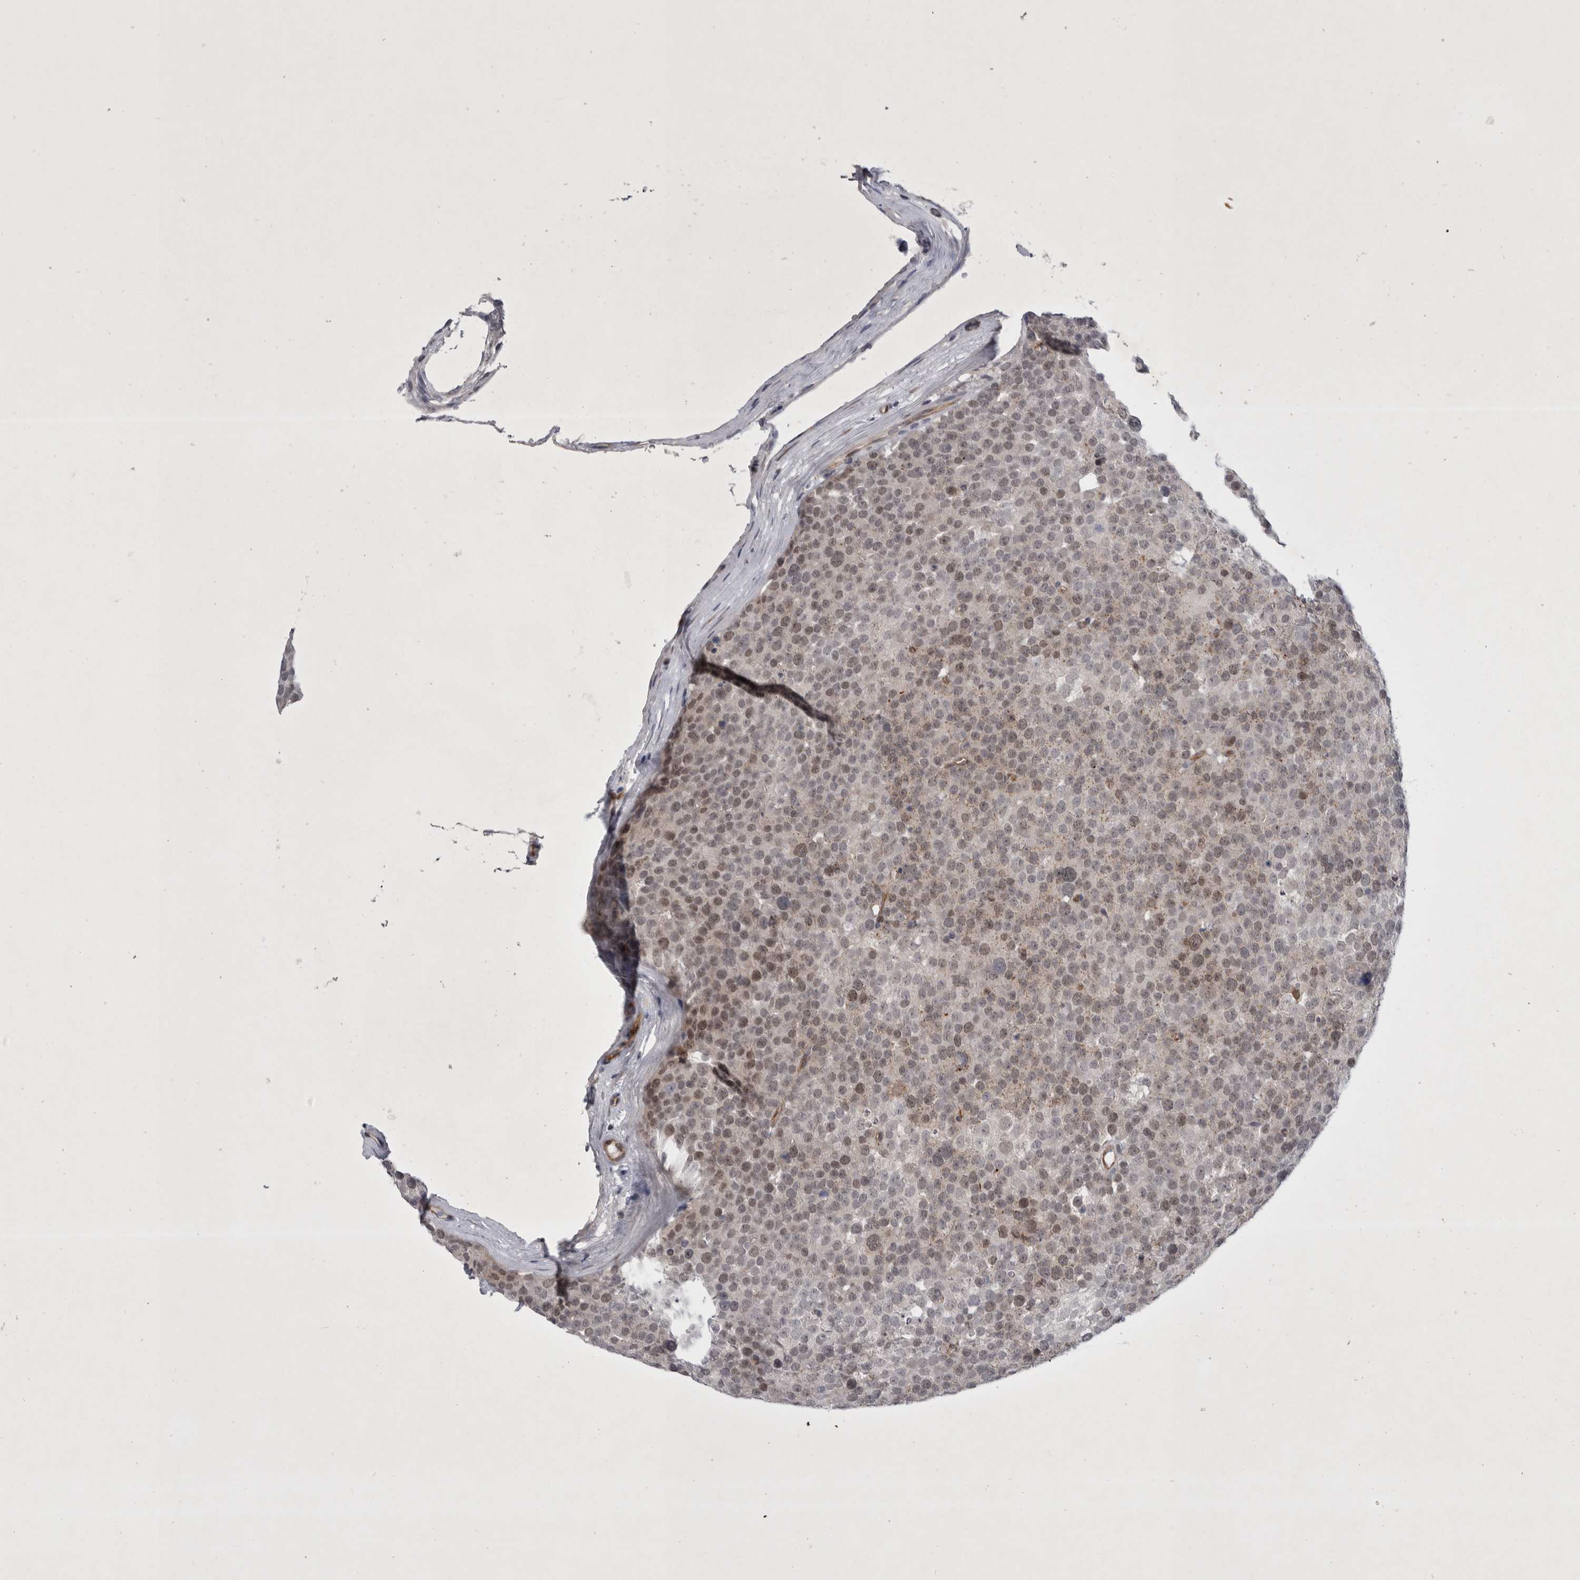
{"staining": {"intensity": "weak", "quantity": ">75%", "location": "nuclear"}, "tissue": "testis cancer", "cell_type": "Tumor cells", "image_type": "cancer", "snomed": [{"axis": "morphology", "description": "Seminoma, NOS"}, {"axis": "topography", "description": "Testis"}], "caption": "Human testis cancer (seminoma) stained with a brown dye displays weak nuclear positive staining in about >75% of tumor cells.", "gene": "PARP11", "patient": {"sex": "male", "age": 71}}